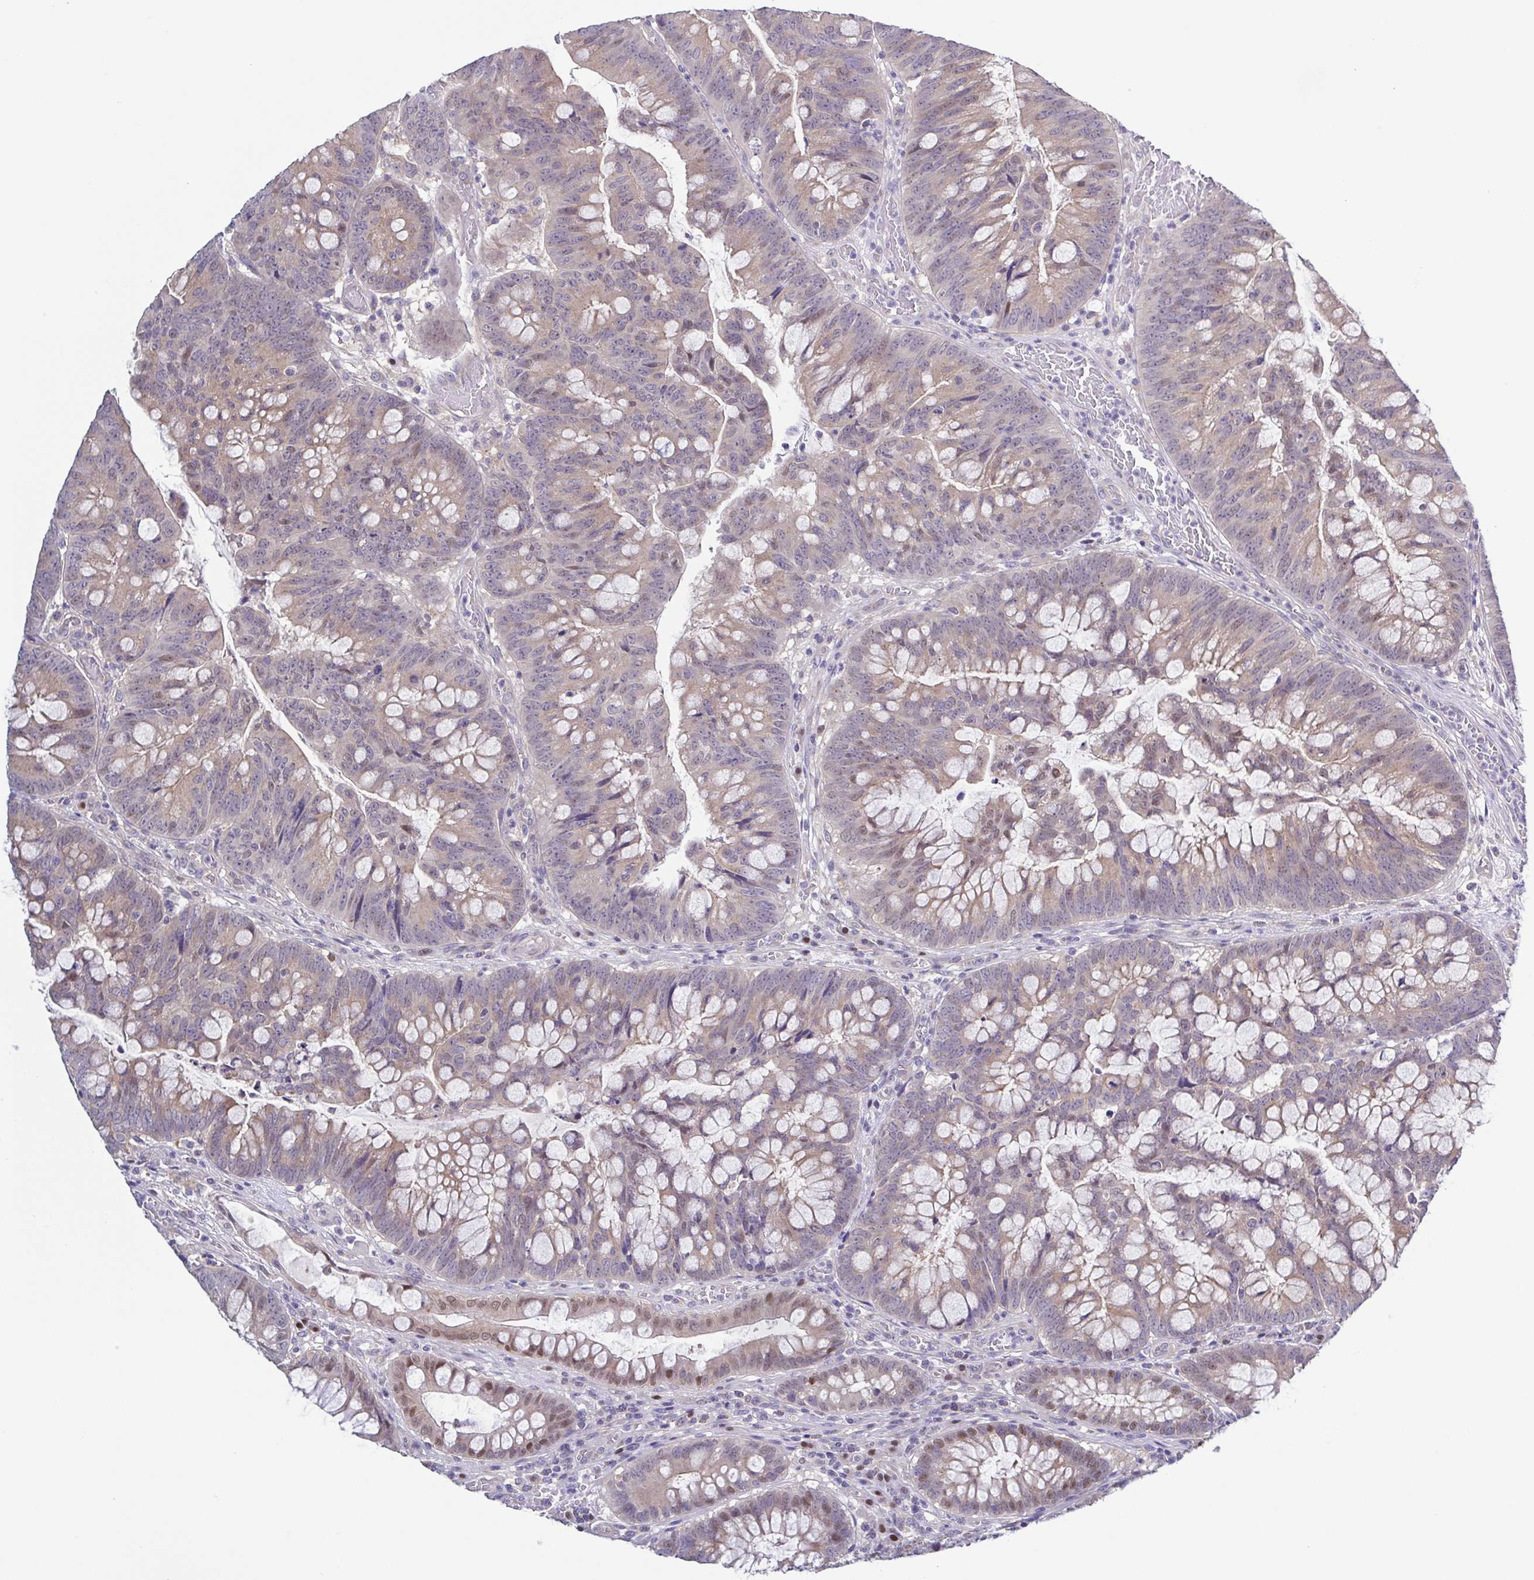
{"staining": {"intensity": "weak", "quantity": "<25%", "location": "cytoplasmic/membranous"}, "tissue": "colorectal cancer", "cell_type": "Tumor cells", "image_type": "cancer", "snomed": [{"axis": "morphology", "description": "Adenocarcinoma, NOS"}, {"axis": "topography", "description": "Colon"}], "caption": "This is an immunohistochemistry (IHC) histopathology image of colorectal cancer. There is no positivity in tumor cells.", "gene": "UBE2Q1", "patient": {"sex": "male", "age": 62}}